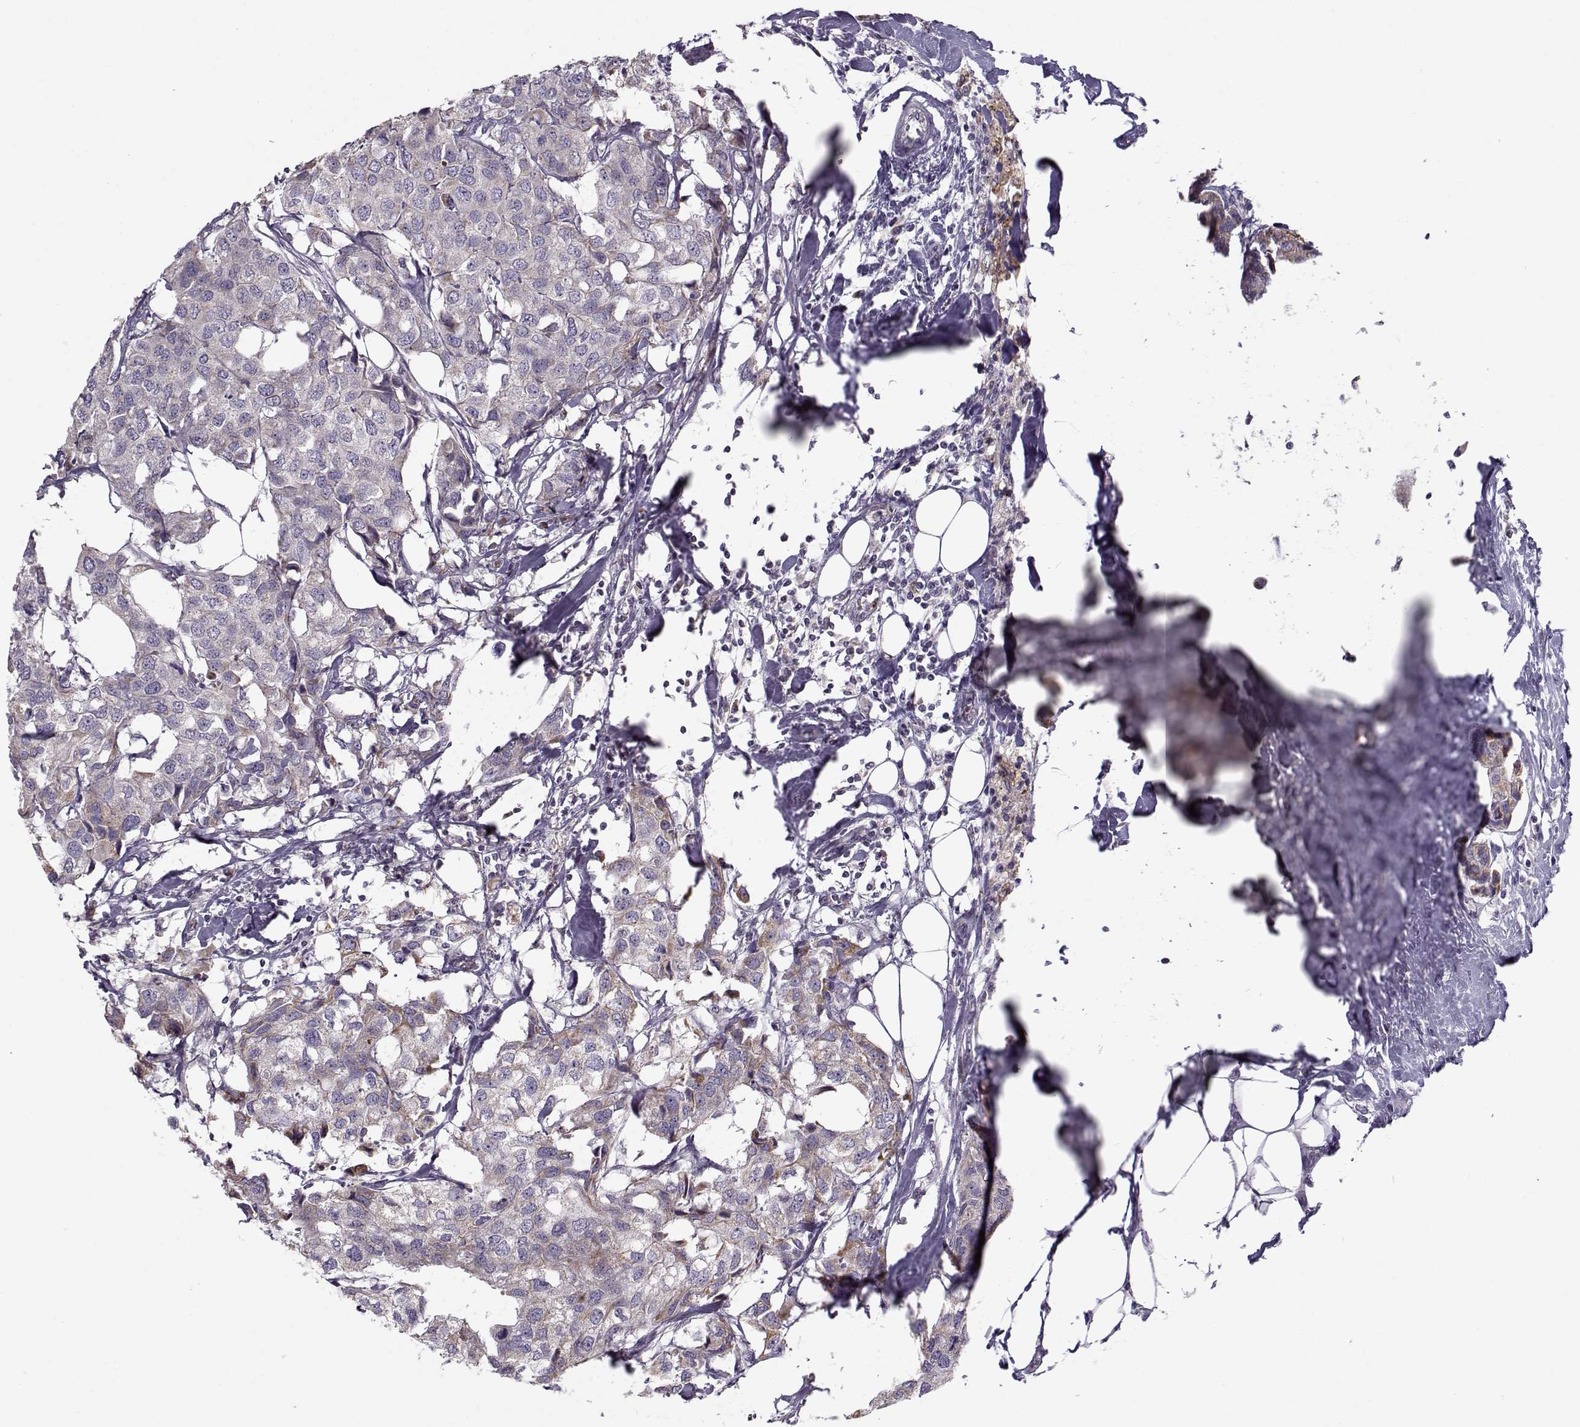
{"staining": {"intensity": "weak", "quantity": "<25%", "location": "cytoplasmic/membranous"}, "tissue": "breast cancer", "cell_type": "Tumor cells", "image_type": "cancer", "snomed": [{"axis": "morphology", "description": "Duct carcinoma"}, {"axis": "topography", "description": "Breast"}], "caption": "DAB (3,3'-diaminobenzidine) immunohistochemical staining of human breast intraductal carcinoma displays no significant staining in tumor cells.", "gene": "KLF17", "patient": {"sex": "female", "age": 80}}